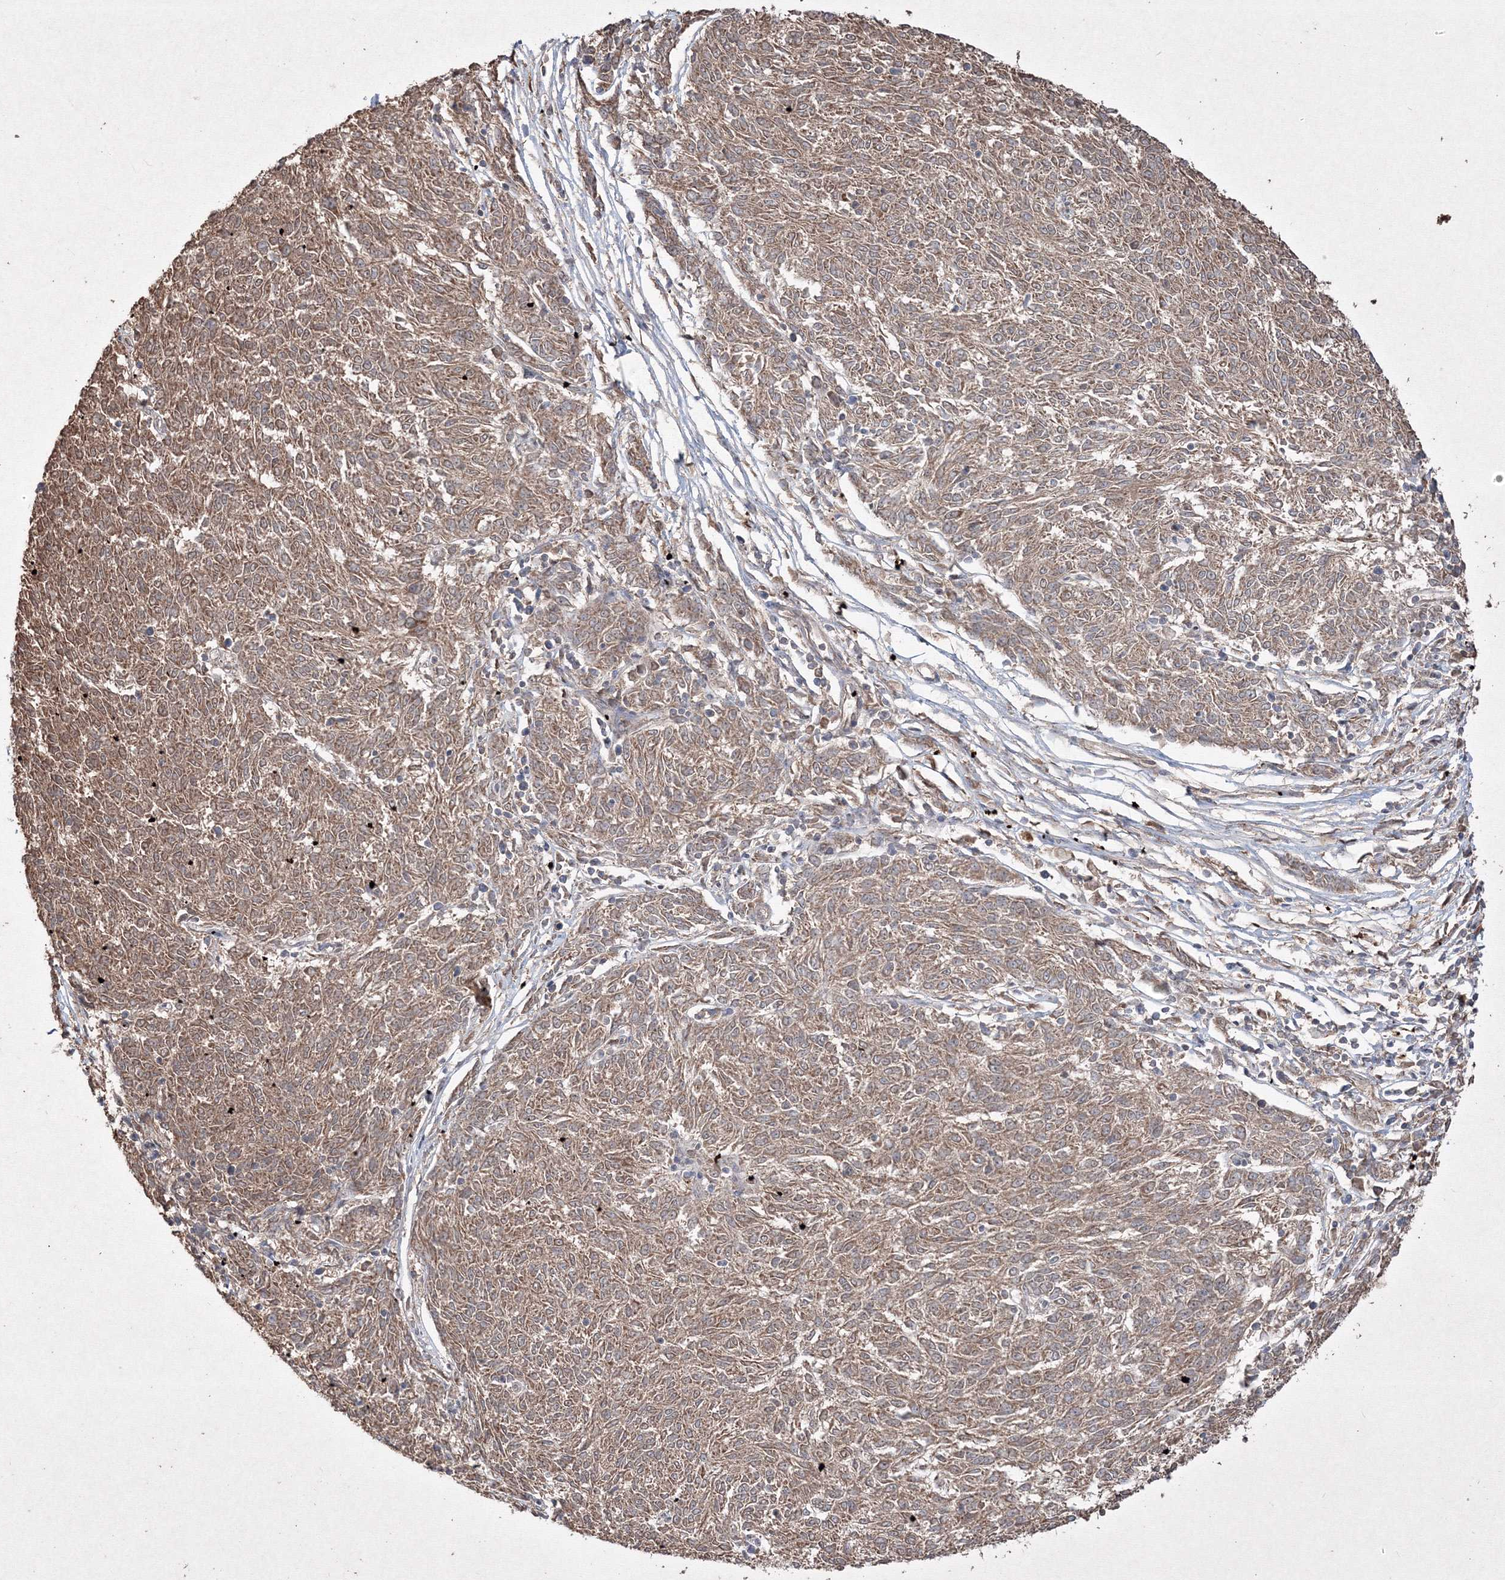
{"staining": {"intensity": "moderate", "quantity": ">75%", "location": "cytoplasmic/membranous"}, "tissue": "melanoma", "cell_type": "Tumor cells", "image_type": "cancer", "snomed": [{"axis": "morphology", "description": "Malignant melanoma, NOS"}, {"axis": "topography", "description": "Skin"}], "caption": "Brown immunohistochemical staining in human malignant melanoma displays moderate cytoplasmic/membranous positivity in approximately >75% of tumor cells.", "gene": "GRSF1", "patient": {"sex": "female", "age": 72}}